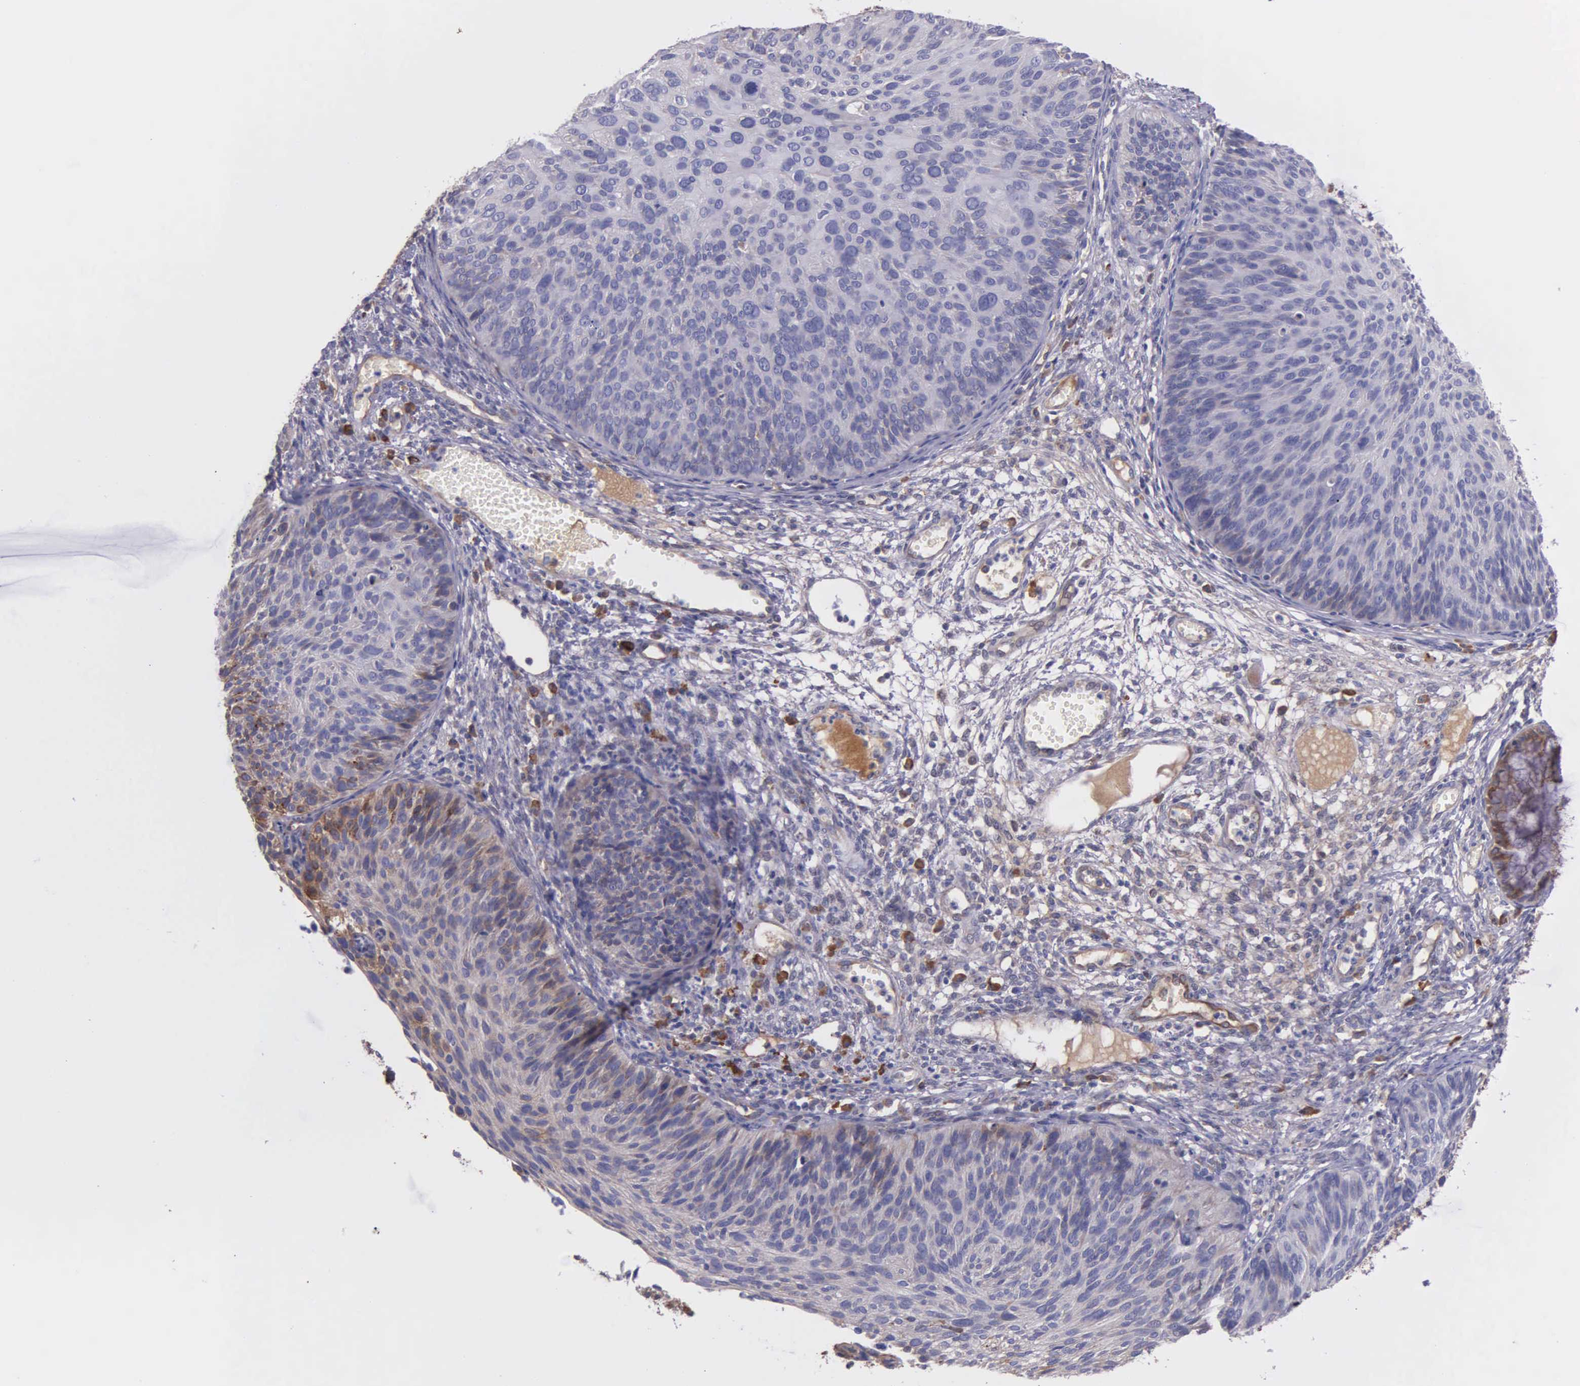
{"staining": {"intensity": "weak", "quantity": "<25%", "location": "cytoplasmic/membranous"}, "tissue": "cervical cancer", "cell_type": "Tumor cells", "image_type": "cancer", "snomed": [{"axis": "morphology", "description": "Squamous cell carcinoma, NOS"}, {"axis": "topography", "description": "Cervix"}], "caption": "Human squamous cell carcinoma (cervical) stained for a protein using immunohistochemistry (IHC) exhibits no staining in tumor cells.", "gene": "ZC3H12B", "patient": {"sex": "female", "age": 36}}